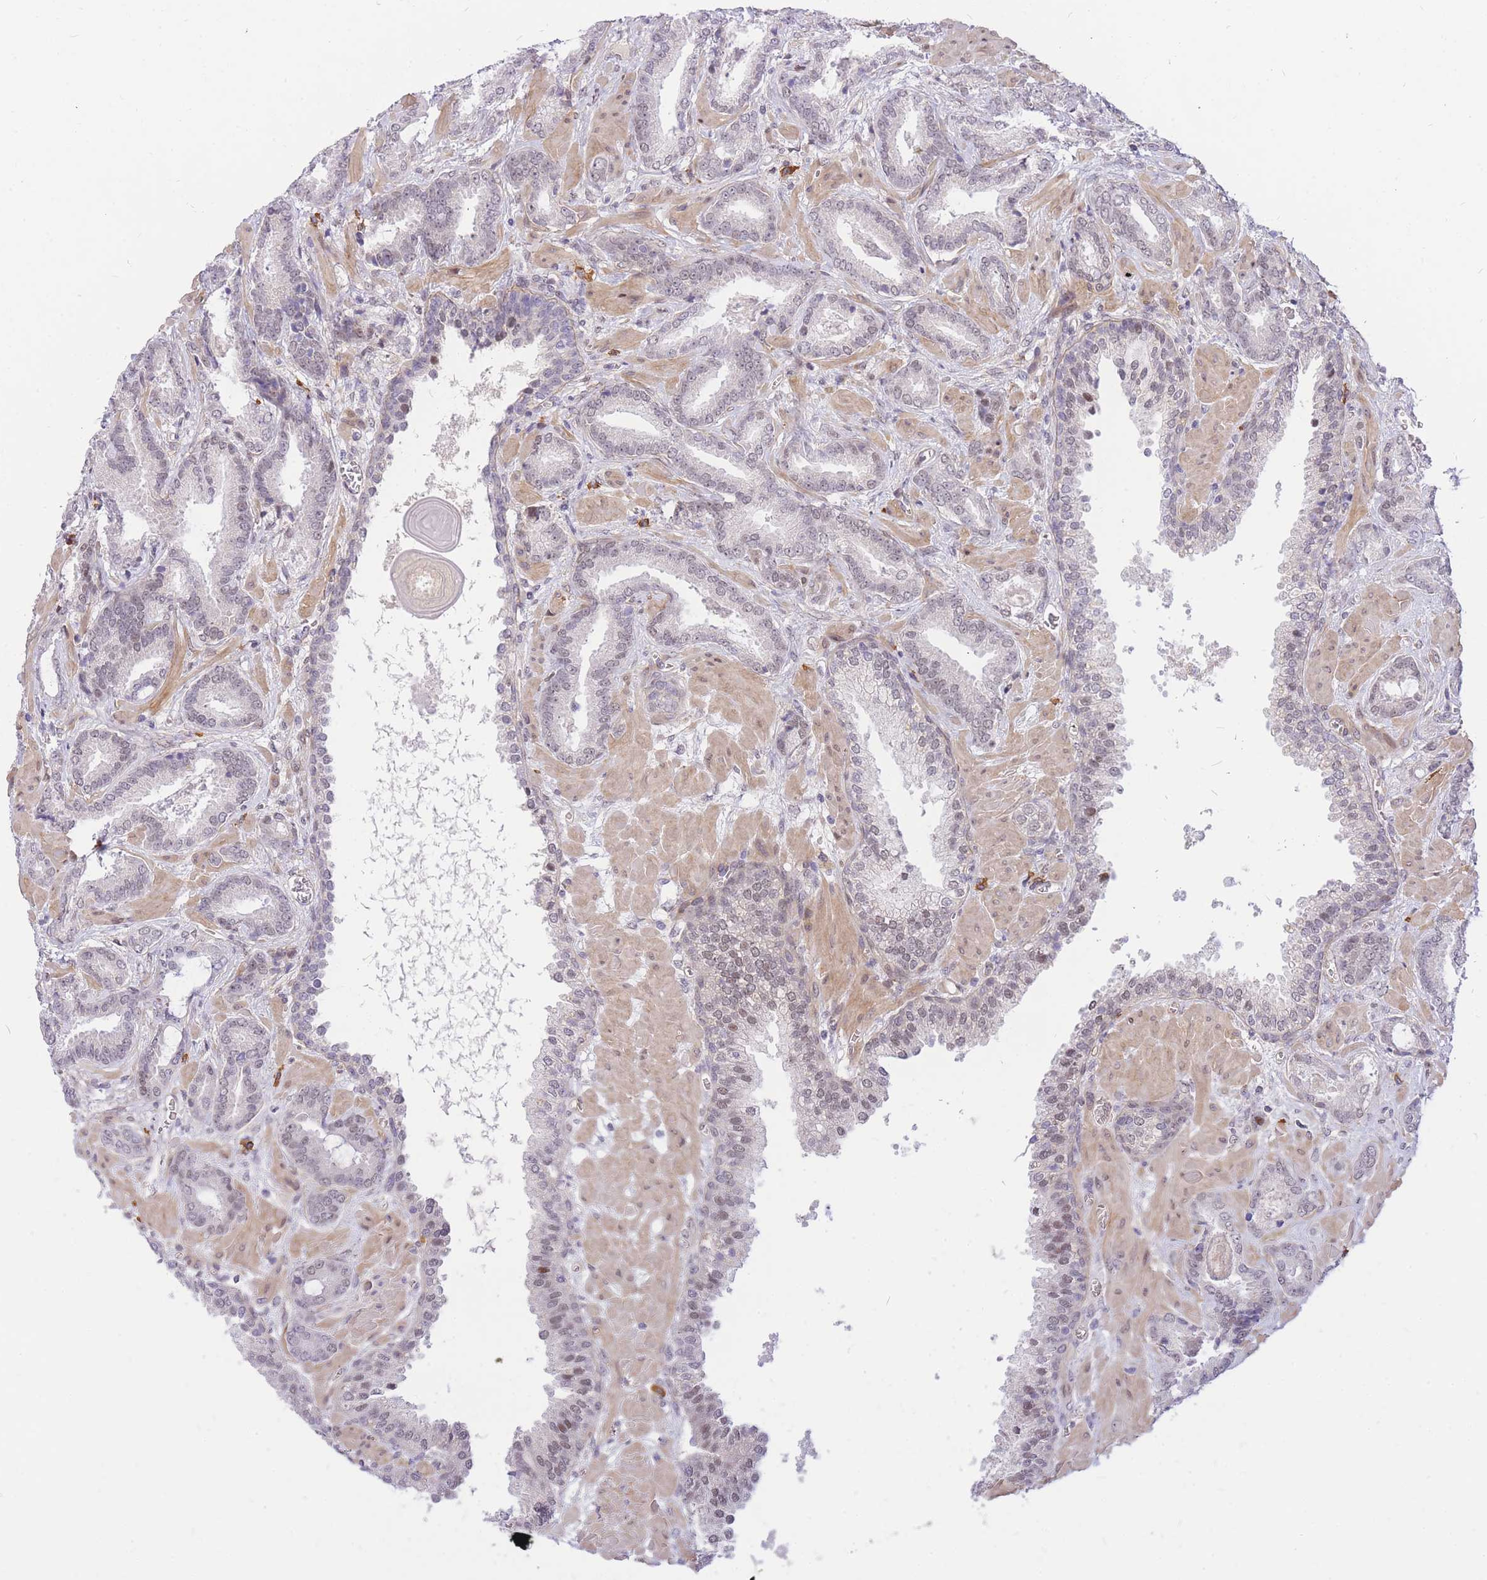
{"staining": {"intensity": "weak", "quantity": "<25%", "location": "nuclear"}, "tissue": "prostate cancer", "cell_type": "Tumor cells", "image_type": "cancer", "snomed": [{"axis": "morphology", "description": "Adenocarcinoma, Low grade"}, {"axis": "topography", "description": "Prostate"}], "caption": "Immunohistochemistry micrograph of prostate adenocarcinoma (low-grade) stained for a protein (brown), which reveals no staining in tumor cells.", "gene": "TLE2", "patient": {"sex": "male", "age": 62}}